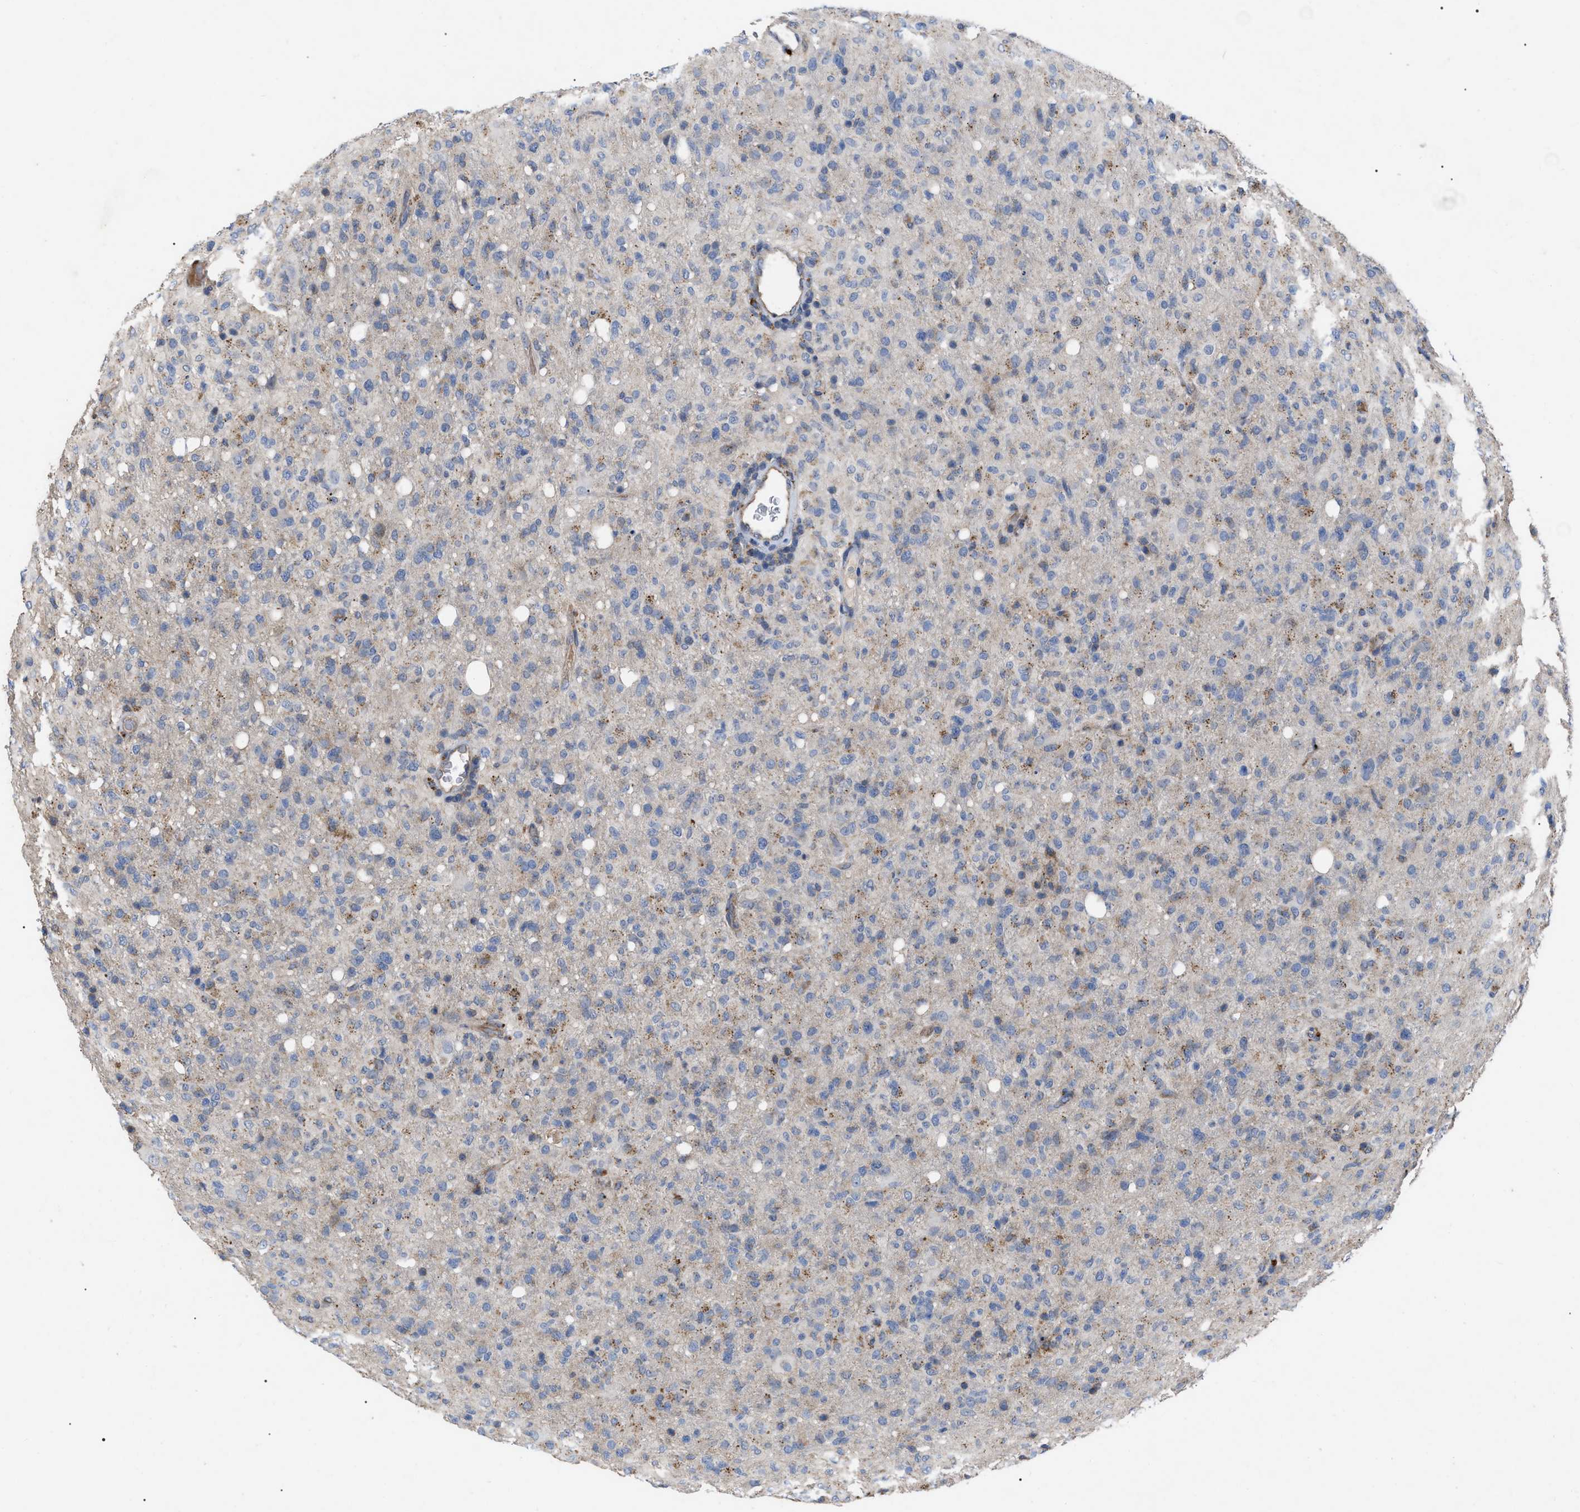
{"staining": {"intensity": "negative", "quantity": "none", "location": "none"}, "tissue": "glioma", "cell_type": "Tumor cells", "image_type": "cancer", "snomed": [{"axis": "morphology", "description": "Glioma, malignant, High grade"}, {"axis": "topography", "description": "Brain"}], "caption": "The image reveals no significant staining in tumor cells of high-grade glioma (malignant).", "gene": "FAM171A2", "patient": {"sex": "female", "age": 57}}